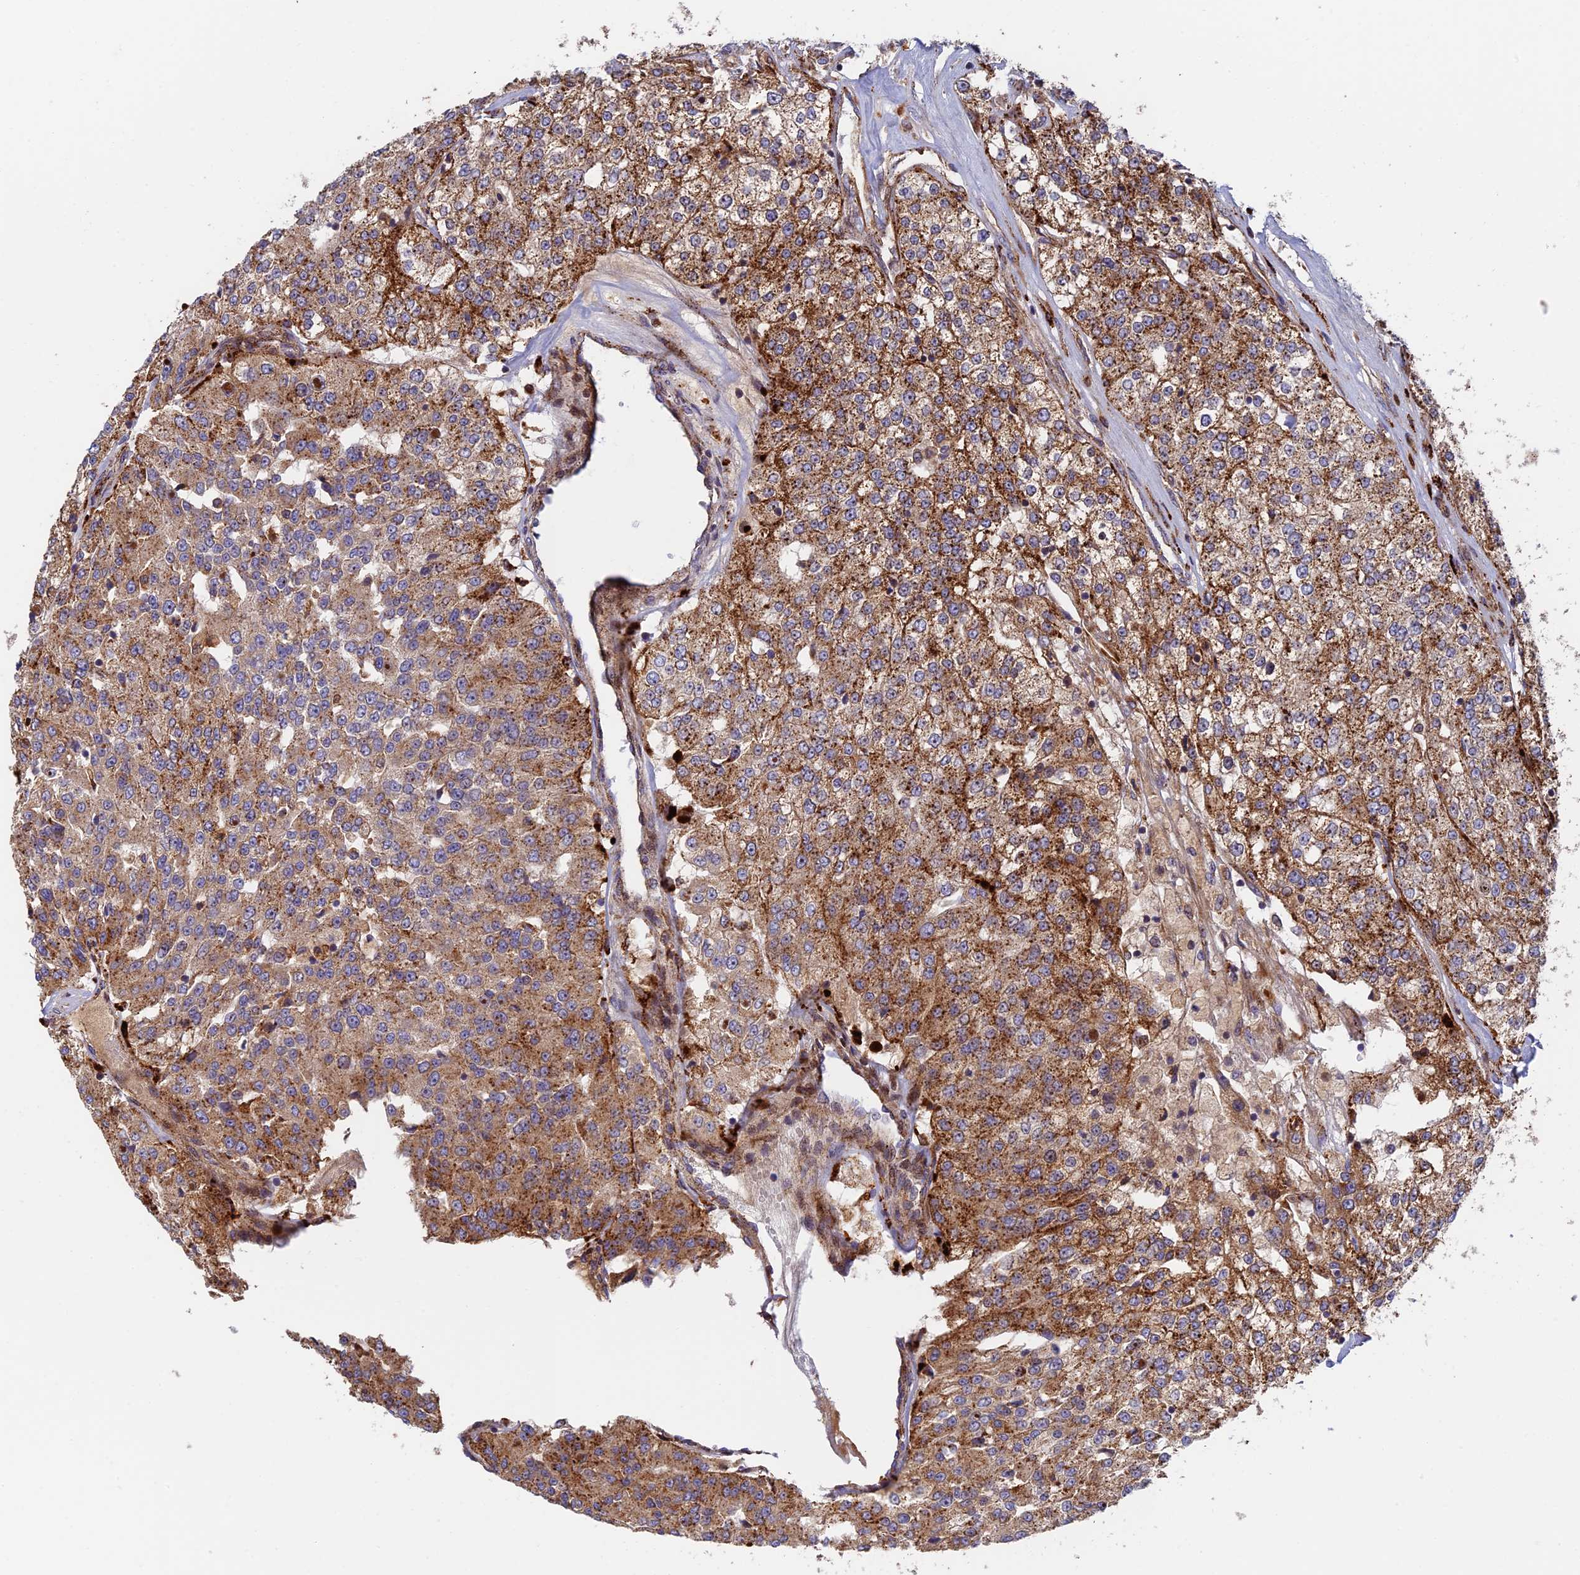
{"staining": {"intensity": "moderate", "quantity": ">75%", "location": "cytoplasmic/membranous"}, "tissue": "renal cancer", "cell_type": "Tumor cells", "image_type": "cancer", "snomed": [{"axis": "morphology", "description": "Adenocarcinoma, NOS"}, {"axis": "topography", "description": "Kidney"}], "caption": "High-power microscopy captured an immunohistochemistry image of renal adenocarcinoma, revealing moderate cytoplasmic/membranous staining in approximately >75% of tumor cells. The protein of interest is stained brown, and the nuclei are stained in blue (DAB (3,3'-diaminobenzidine) IHC with brightfield microscopy, high magnification).", "gene": "PPP2R3C", "patient": {"sex": "female", "age": 63}}